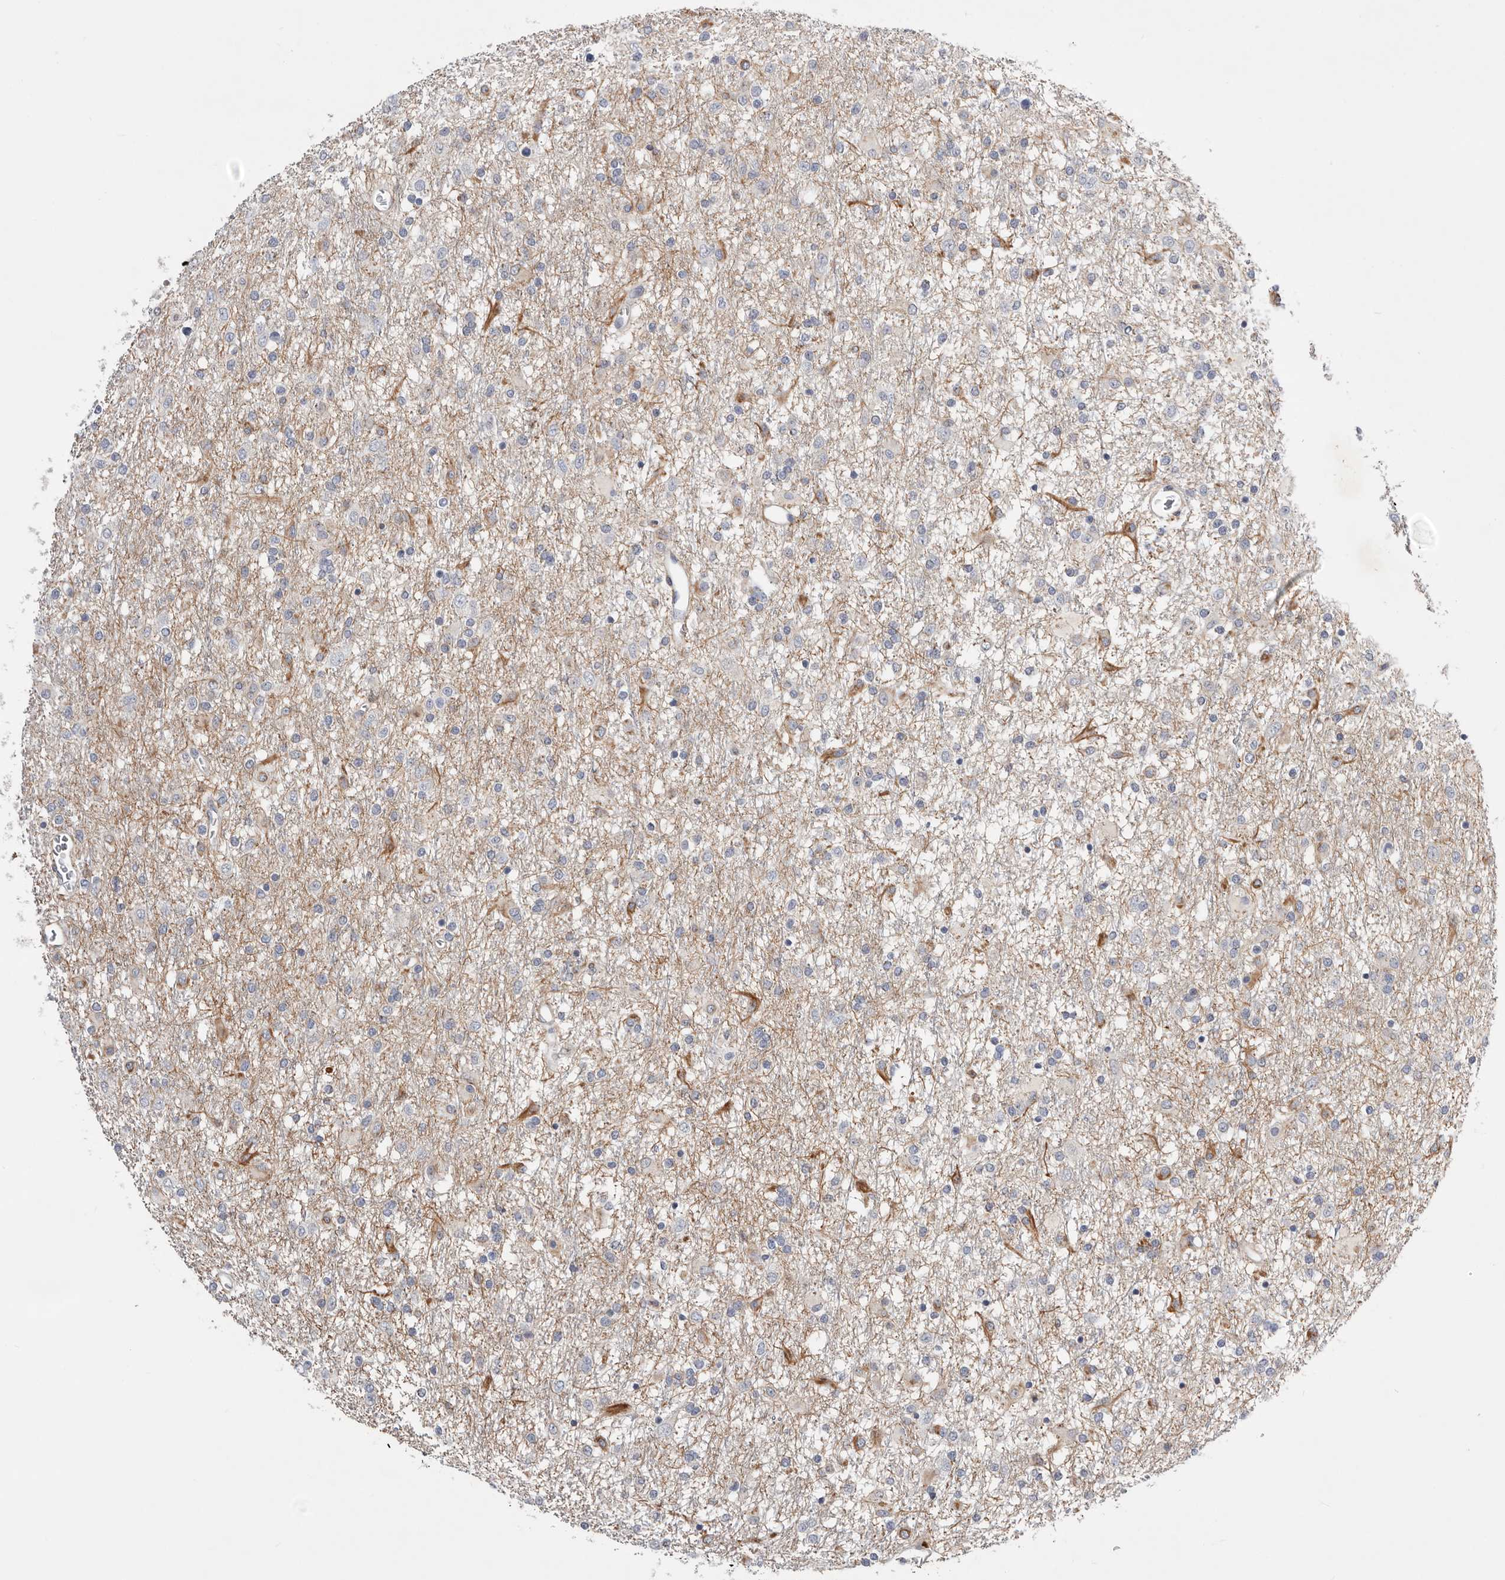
{"staining": {"intensity": "weak", "quantity": "<25%", "location": "cytoplasmic/membranous"}, "tissue": "glioma", "cell_type": "Tumor cells", "image_type": "cancer", "snomed": [{"axis": "morphology", "description": "Glioma, malignant, Low grade"}, {"axis": "topography", "description": "Brain"}], "caption": "Immunohistochemistry (IHC) histopathology image of low-grade glioma (malignant) stained for a protein (brown), which demonstrates no staining in tumor cells.", "gene": "USH1C", "patient": {"sex": "male", "age": 65}}